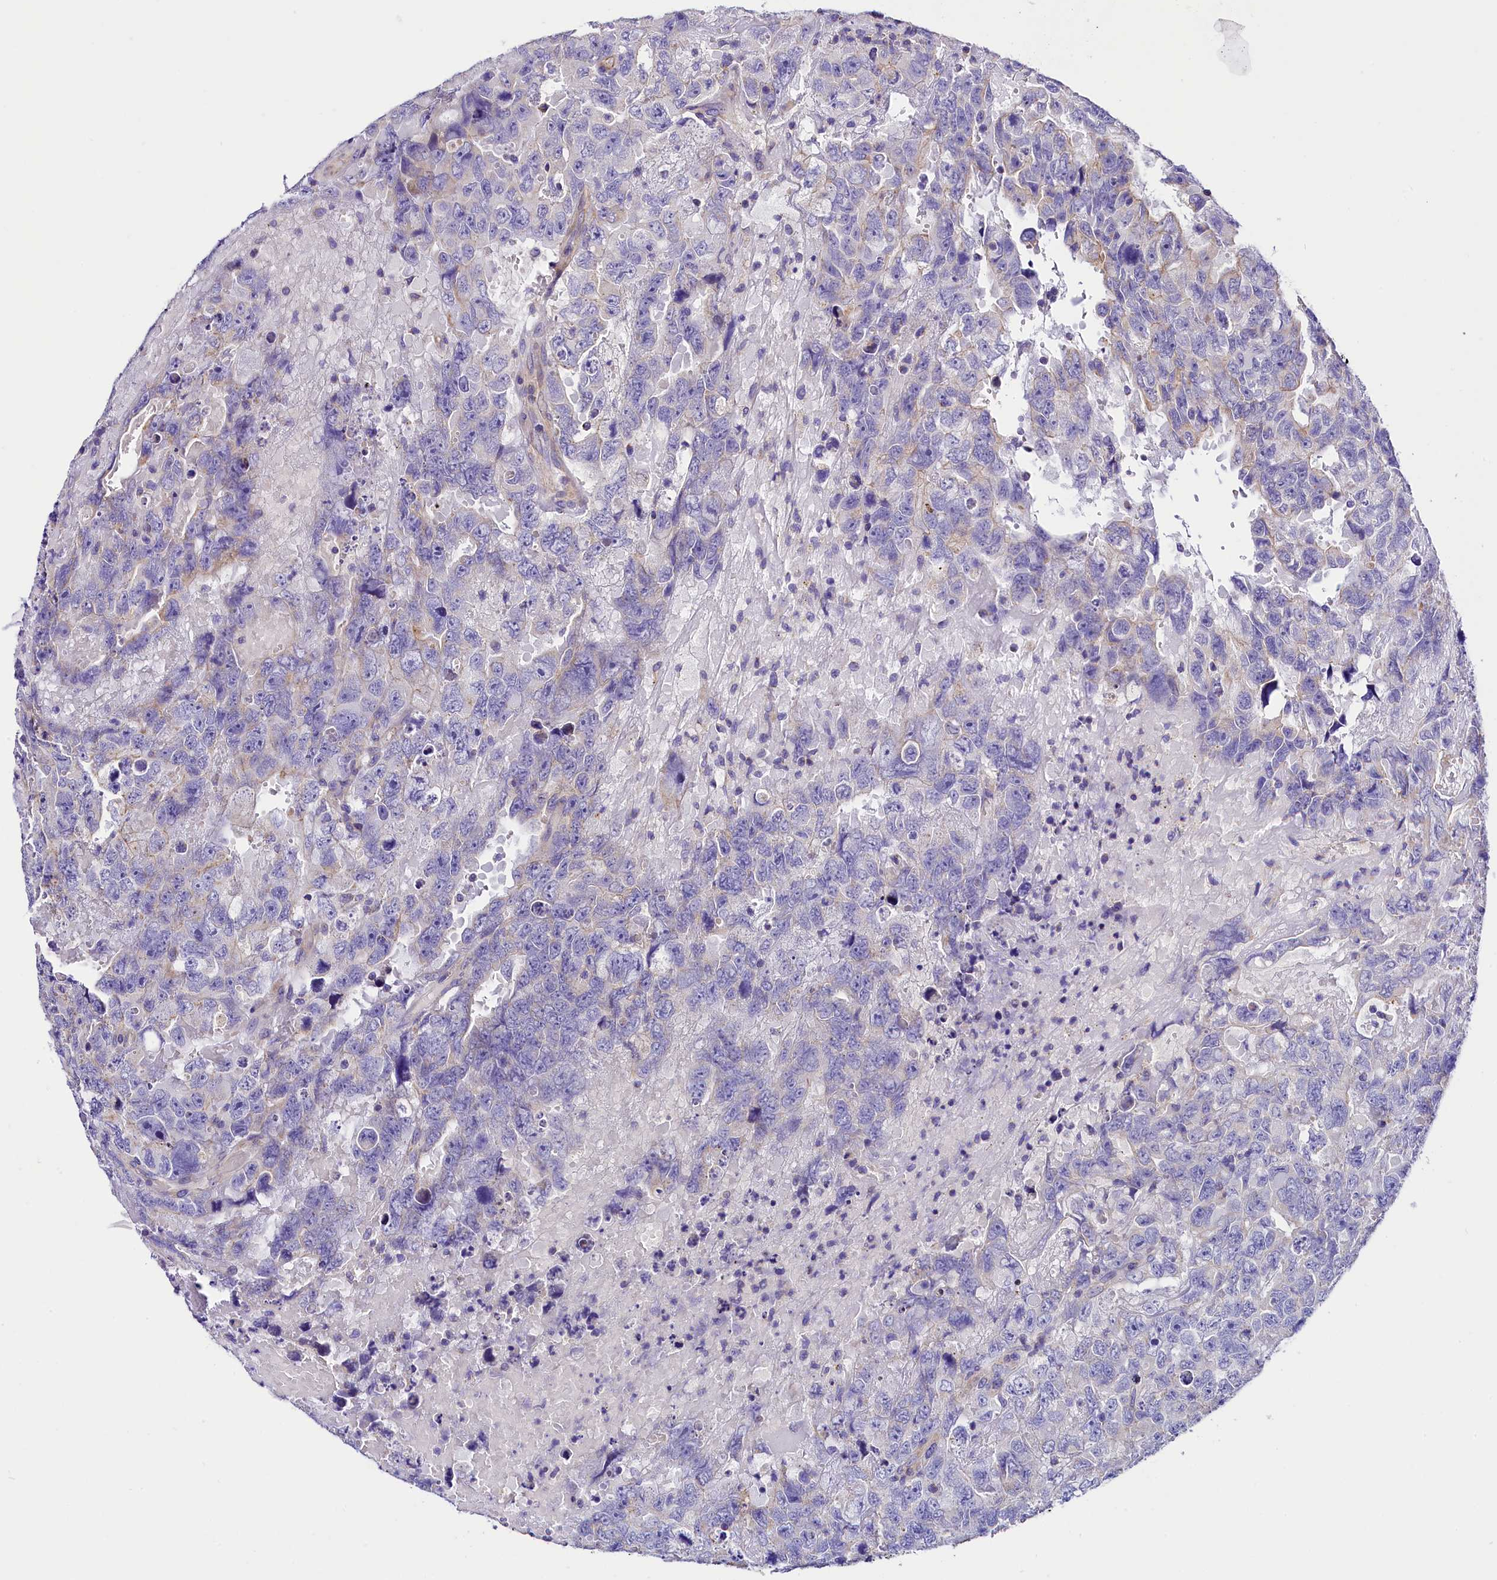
{"staining": {"intensity": "weak", "quantity": "<25%", "location": "cytoplasmic/membranous"}, "tissue": "testis cancer", "cell_type": "Tumor cells", "image_type": "cancer", "snomed": [{"axis": "morphology", "description": "Carcinoma, Embryonal, NOS"}, {"axis": "topography", "description": "Testis"}], "caption": "IHC of testis embryonal carcinoma reveals no expression in tumor cells.", "gene": "ACAA2", "patient": {"sex": "male", "age": 45}}